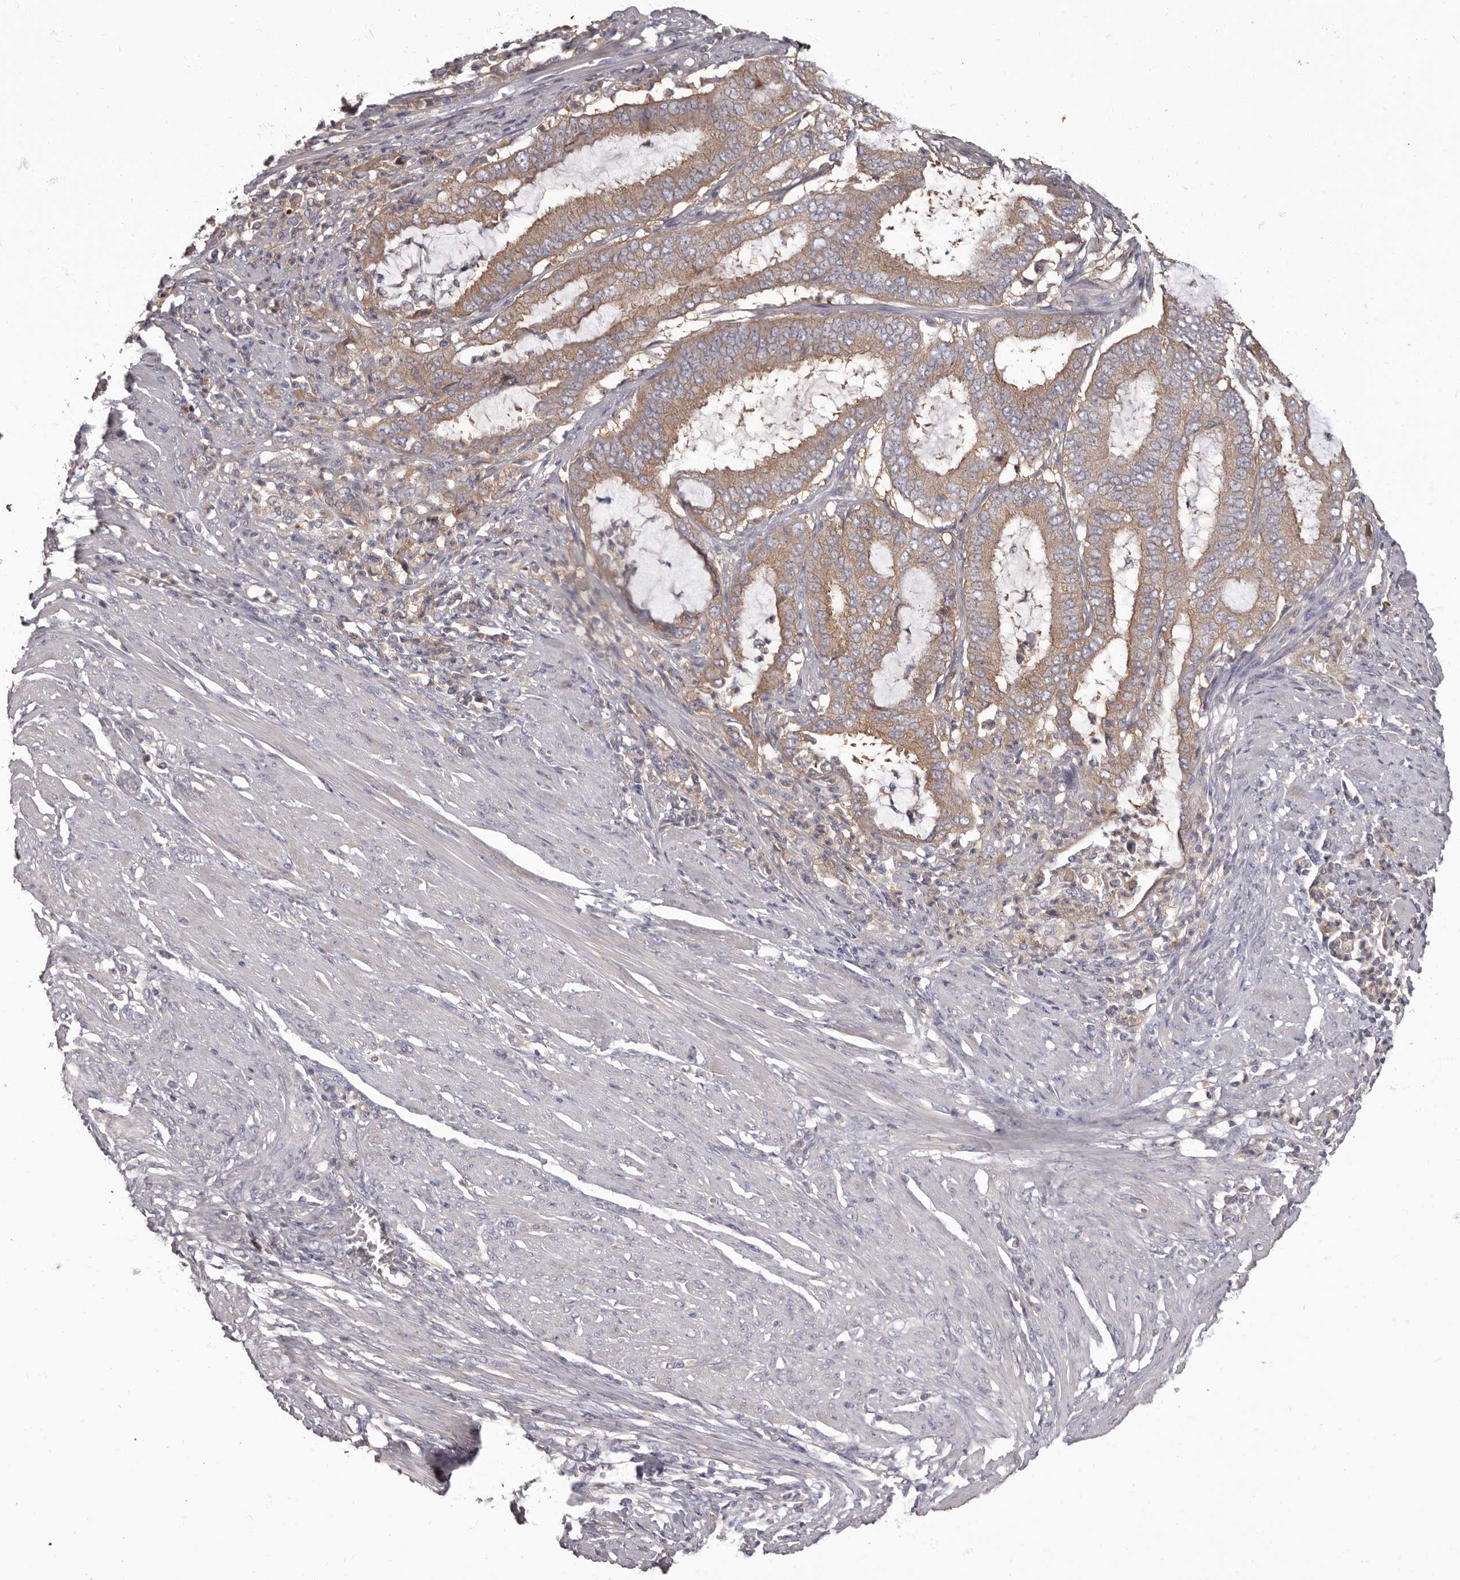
{"staining": {"intensity": "weak", "quantity": ">75%", "location": "cytoplasmic/membranous"}, "tissue": "endometrial cancer", "cell_type": "Tumor cells", "image_type": "cancer", "snomed": [{"axis": "morphology", "description": "Adenocarcinoma, NOS"}, {"axis": "topography", "description": "Endometrium"}], "caption": "Immunohistochemical staining of human endometrial cancer reveals weak cytoplasmic/membranous protein staining in approximately >75% of tumor cells. (IHC, brightfield microscopy, high magnification).", "gene": "APEH", "patient": {"sex": "female", "age": 51}}